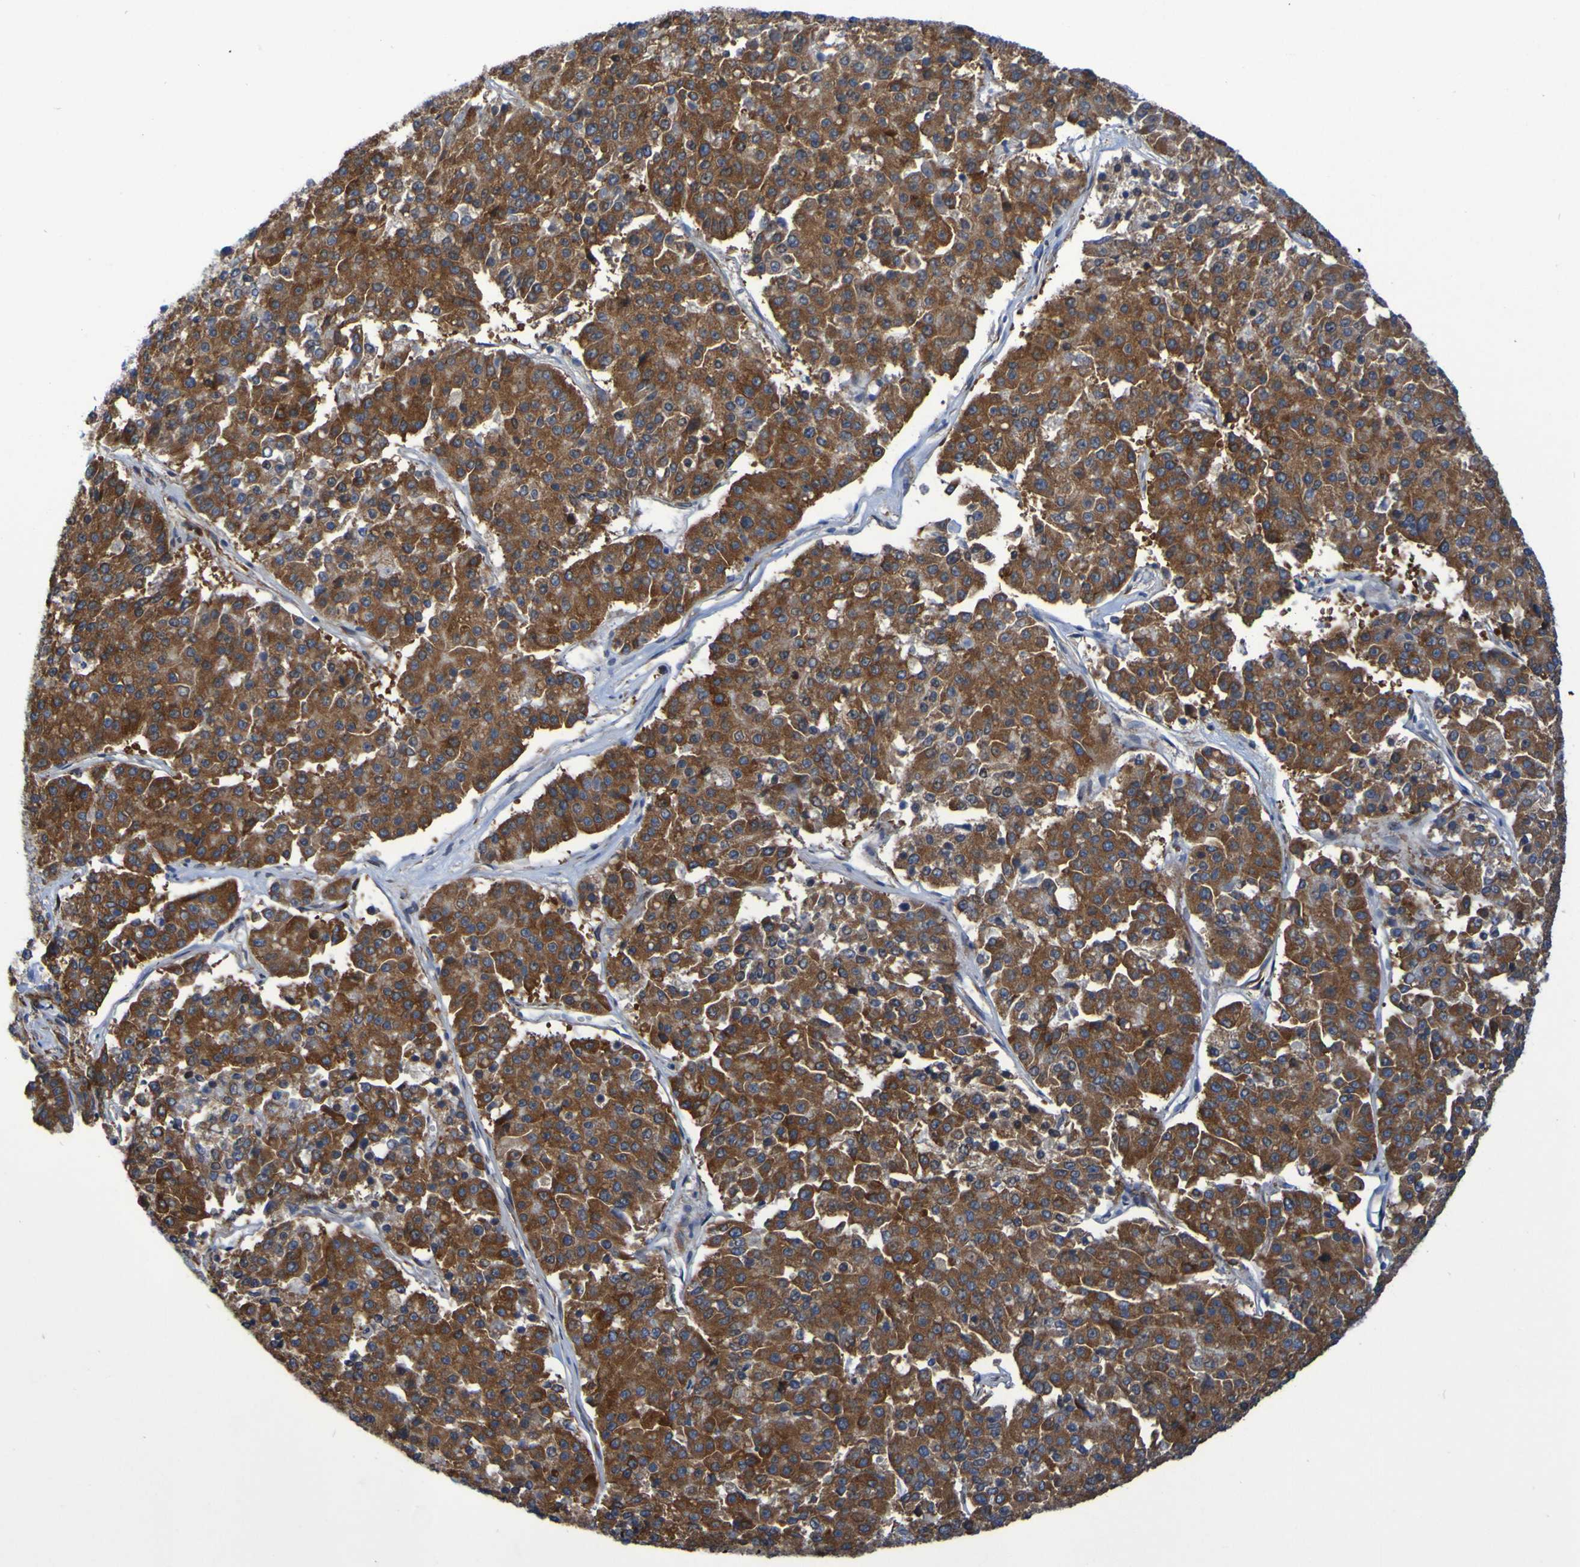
{"staining": {"intensity": "strong", "quantity": ">75%", "location": "cytoplasmic/membranous"}, "tissue": "pancreatic cancer", "cell_type": "Tumor cells", "image_type": "cancer", "snomed": [{"axis": "morphology", "description": "Adenocarcinoma, NOS"}, {"axis": "topography", "description": "Pancreas"}], "caption": "Immunohistochemical staining of human pancreatic cancer shows strong cytoplasmic/membranous protein expression in about >75% of tumor cells.", "gene": "FKBP3", "patient": {"sex": "male", "age": 50}}